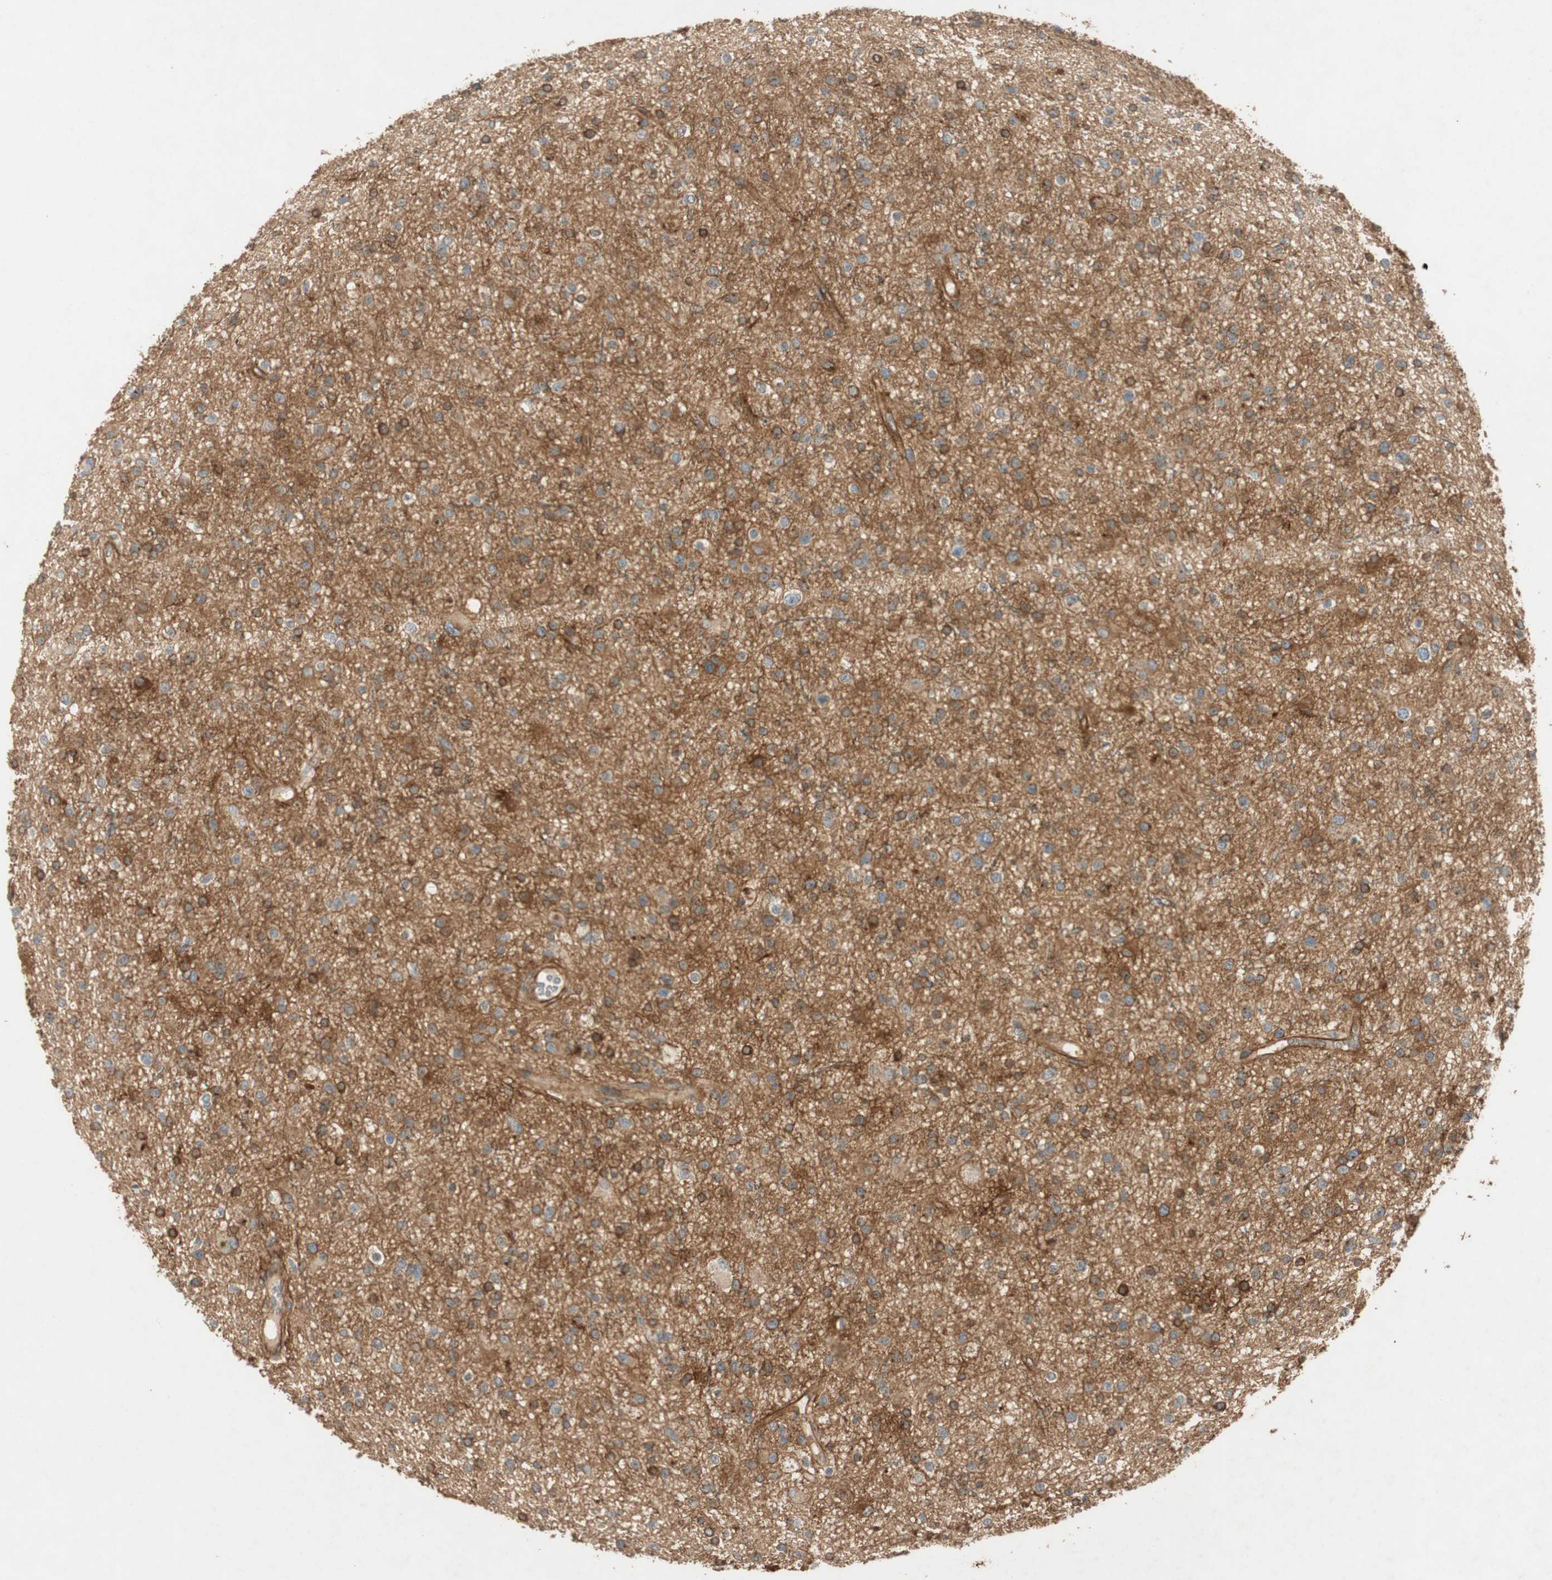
{"staining": {"intensity": "moderate", "quantity": ">75%", "location": "cytoplasmic/membranous"}, "tissue": "glioma", "cell_type": "Tumor cells", "image_type": "cancer", "snomed": [{"axis": "morphology", "description": "Glioma, malignant, High grade"}, {"axis": "topography", "description": "Brain"}], "caption": "A photomicrograph showing moderate cytoplasmic/membranous staining in approximately >75% of tumor cells in high-grade glioma (malignant), as visualized by brown immunohistochemical staining.", "gene": "BTN3A3", "patient": {"sex": "male", "age": 33}}